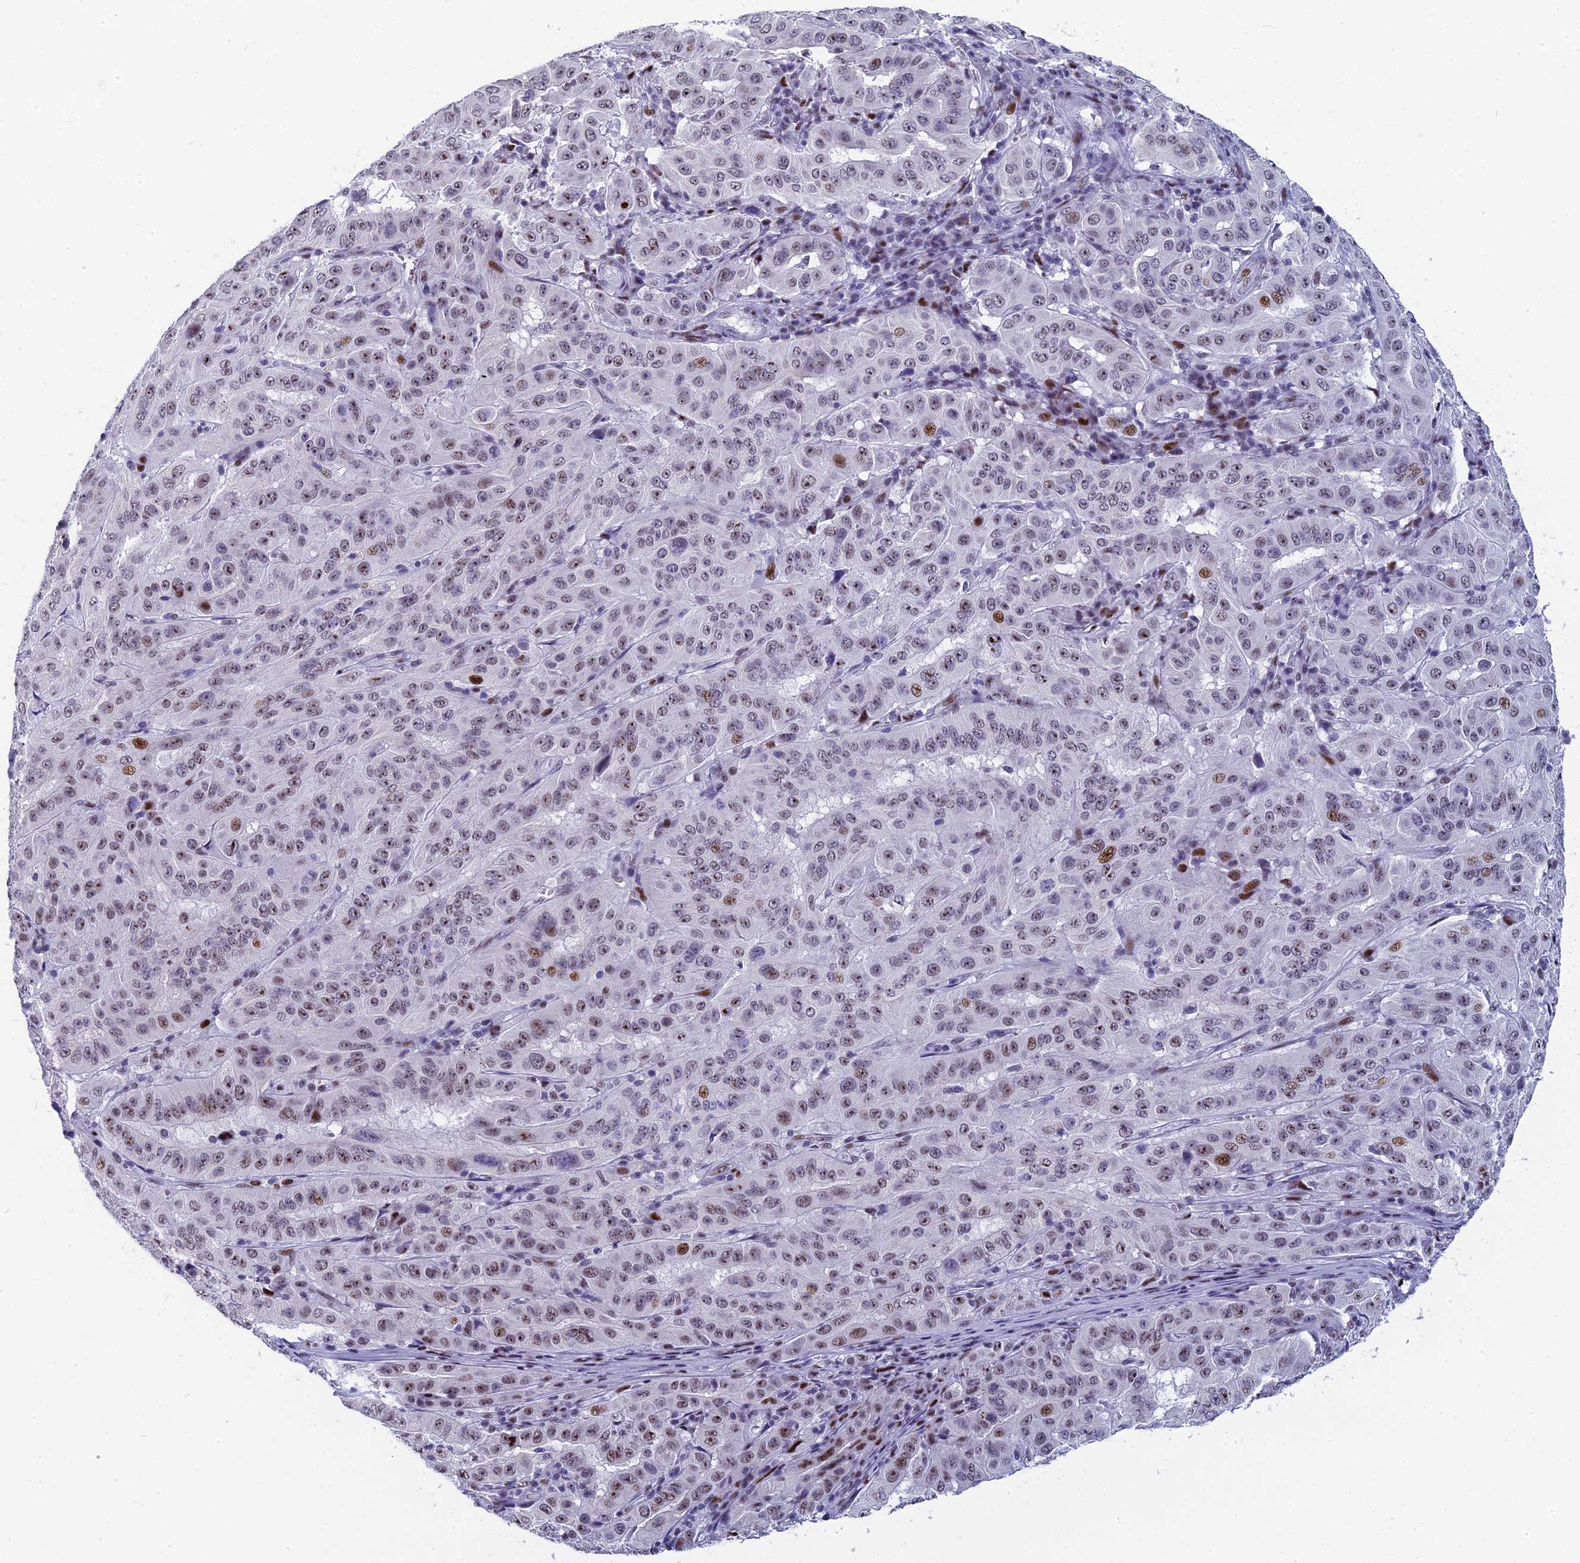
{"staining": {"intensity": "weak", "quantity": "25%-75%", "location": "nuclear"}, "tissue": "pancreatic cancer", "cell_type": "Tumor cells", "image_type": "cancer", "snomed": [{"axis": "morphology", "description": "Adenocarcinoma, NOS"}, {"axis": "topography", "description": "Pancreas"}], "caption": "Immunohistochemical staining of pancreatic cancer reveals weak nuclear protein positivity in about 25%-75% of tumor cells. (DAB (3,3'-diaminobenzidine) = brown stain, brightfield microscopy at high magnification).", "gene": "NSA2", "patient": {"sex": "male", "age": 63}}